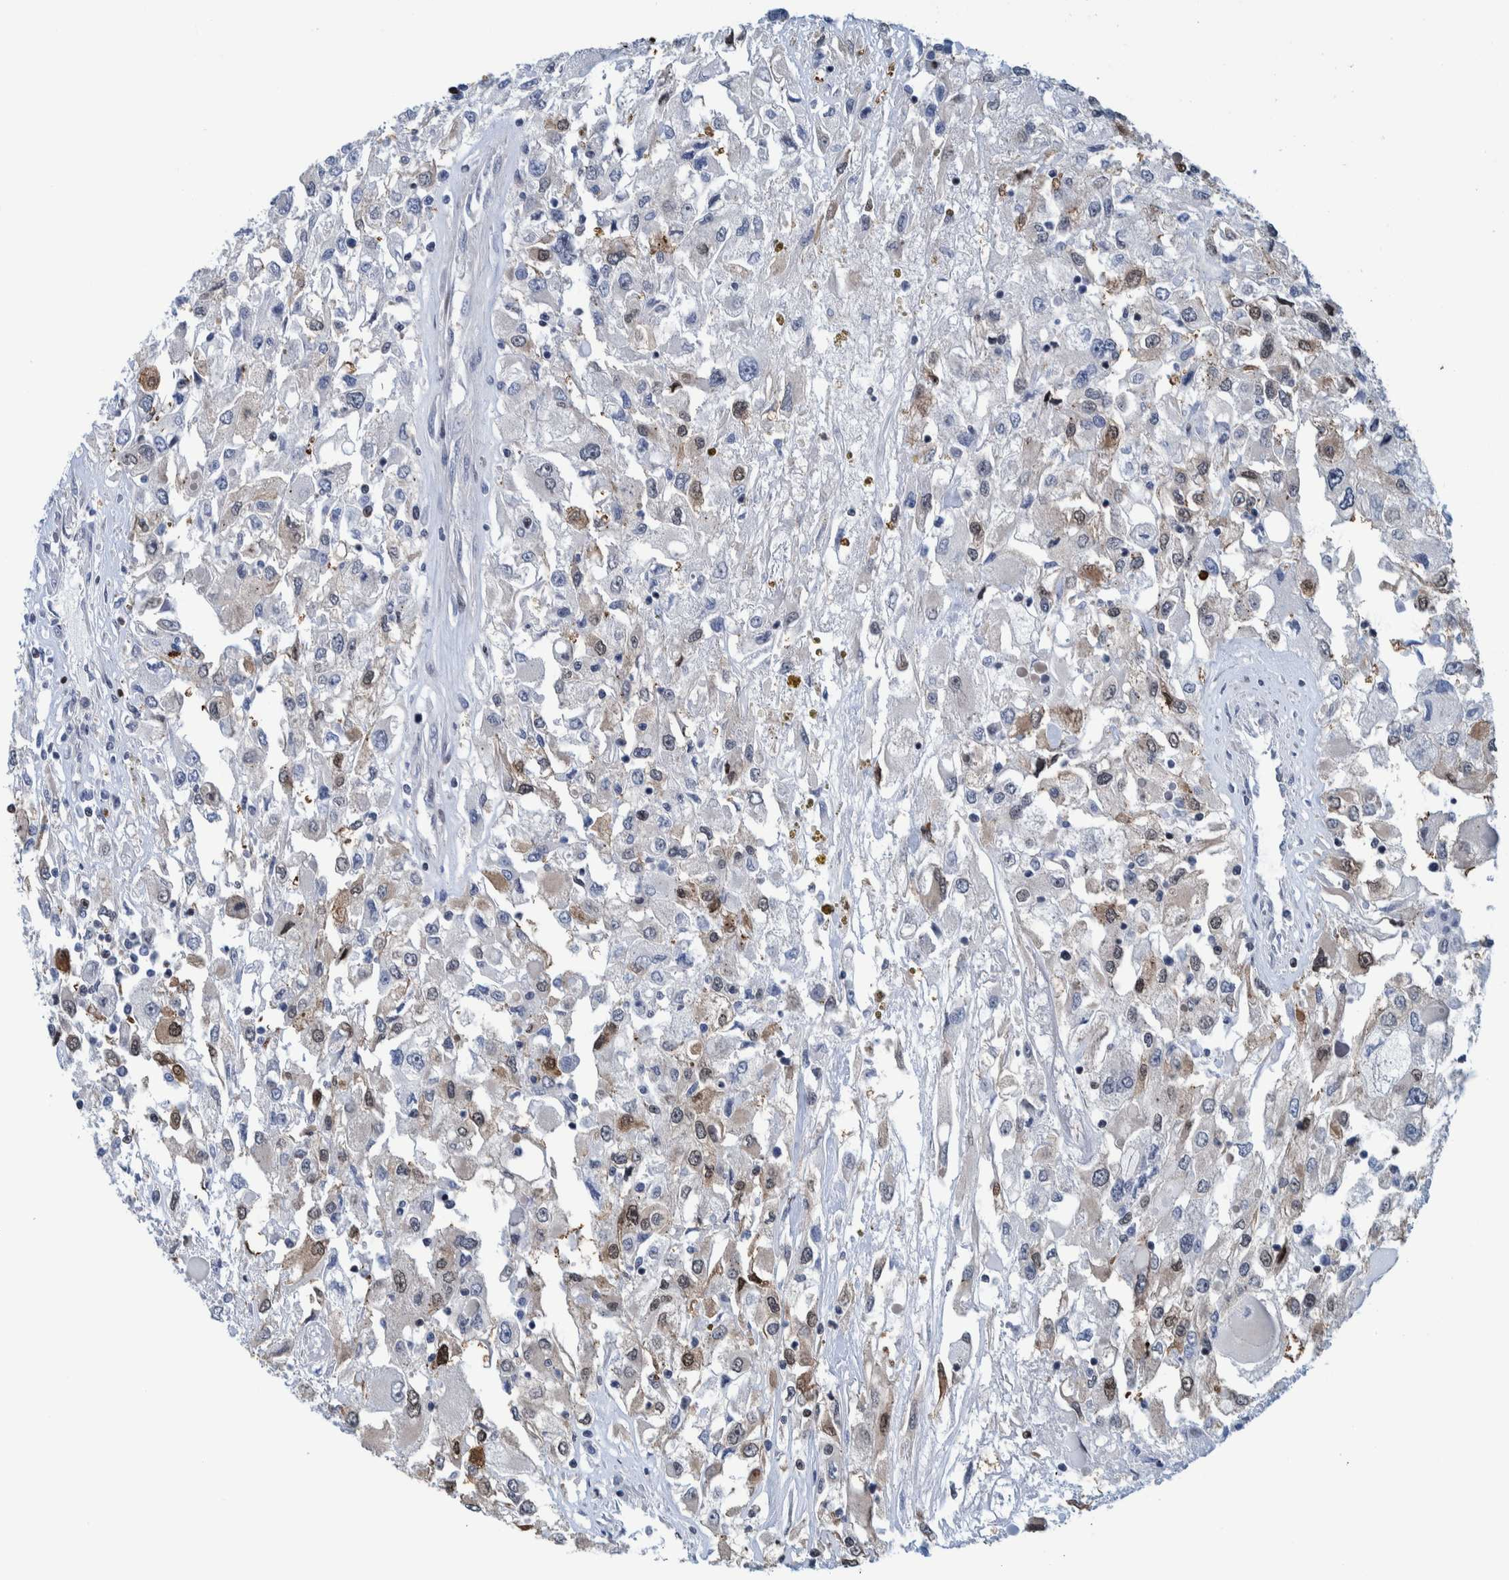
{"staining": {"intensity": "weak", "quantity": "<25%", "location": "cytoplasmic/membranous,nuclear"}, "tissue": "renal cancer", "cell_type": "Tumor cells", "image_type": "cancer", "snomed": [{"axis": "morphology", "description": "Adenocarcinoma, NOS"}, {"axis": "topography", "description": "Kidney"}], "caption": "Human renal cancer (adenocarcinoma) stained for a protein using IHC shows no positivity in tumor cells.", "gene": "HEATR9", "patient": {"sex": "female", "age": 52}}